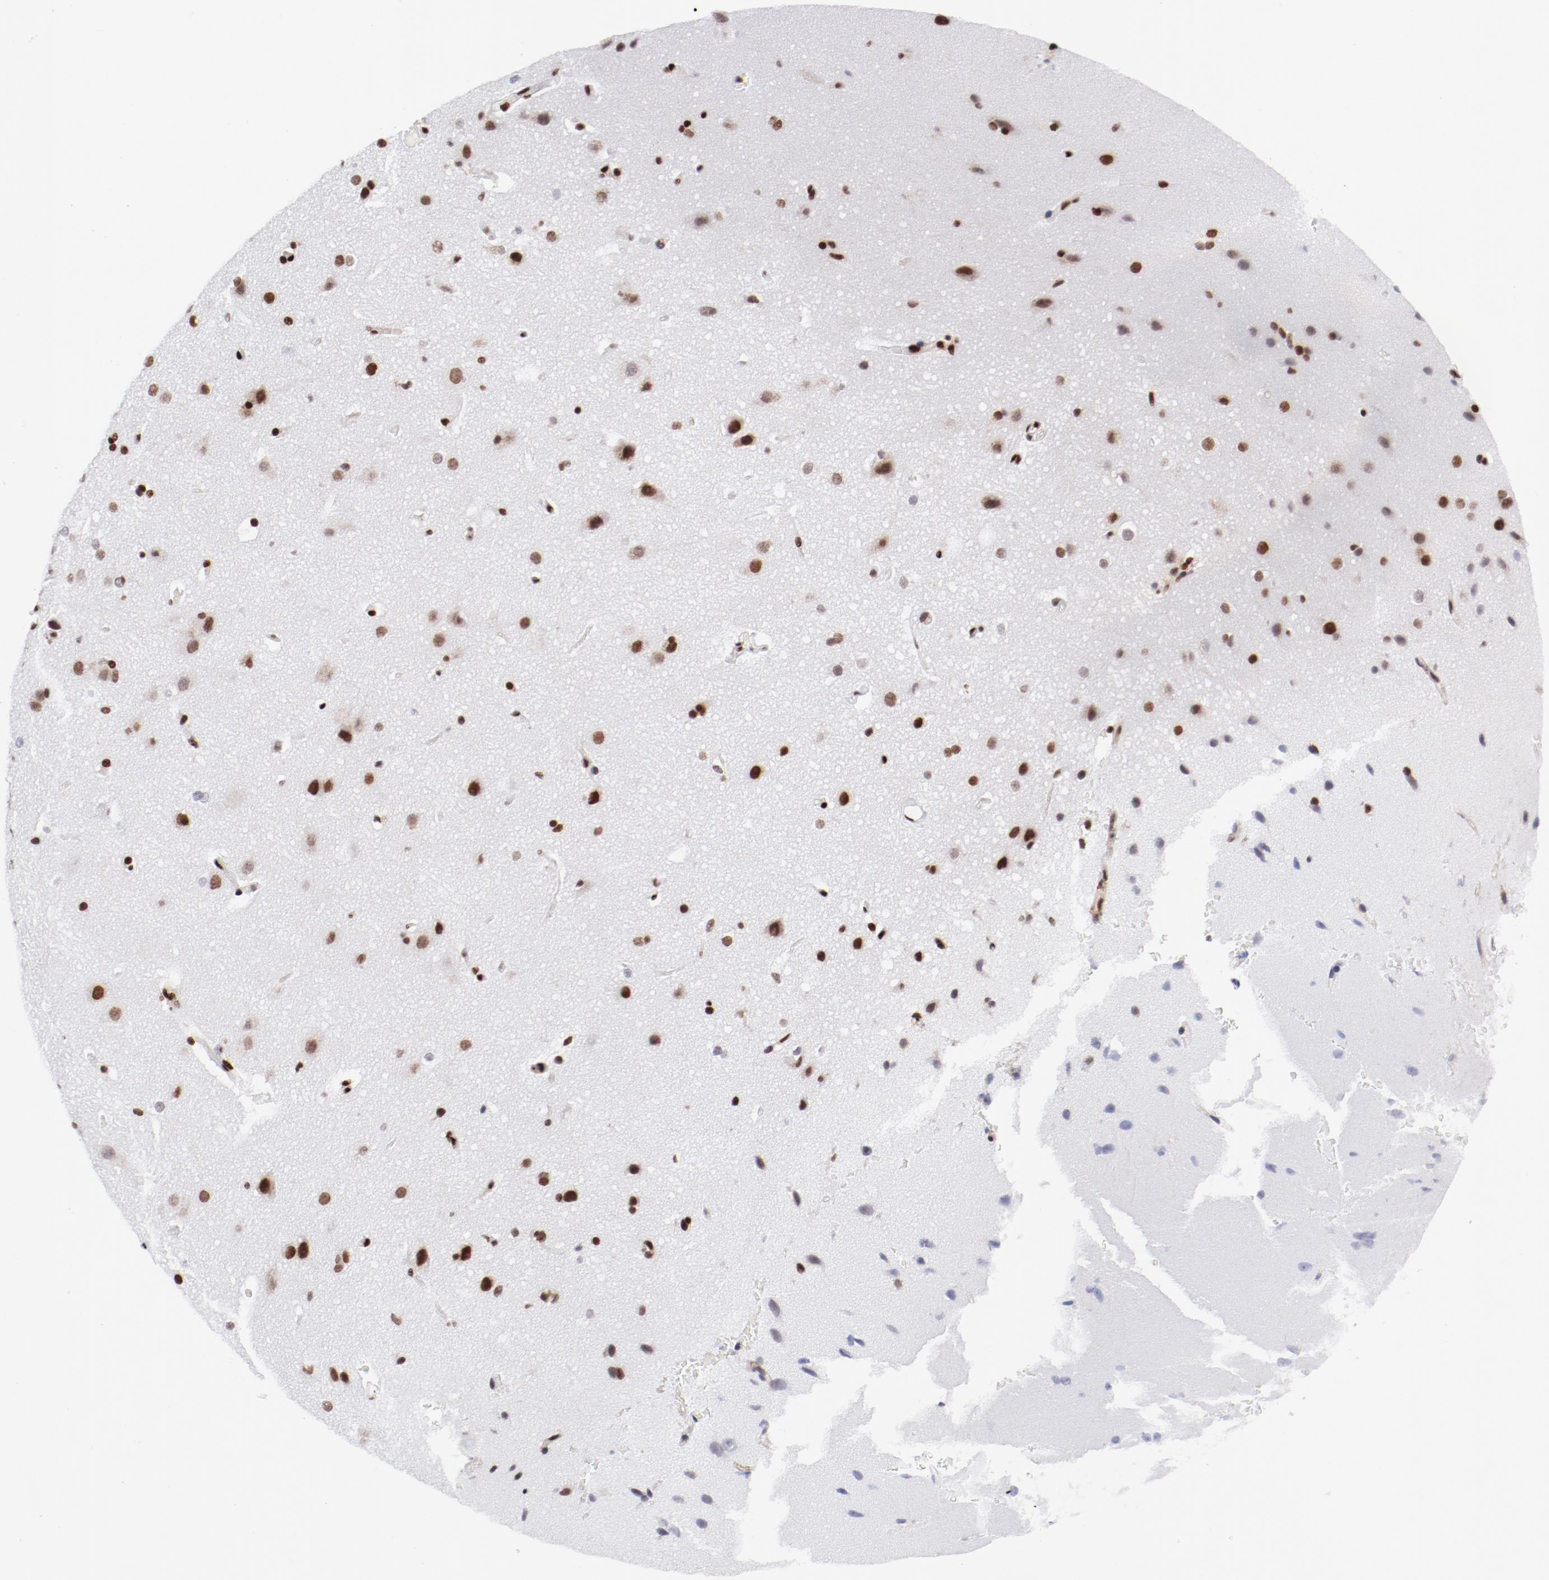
{"staining": {"intensity": "strong", "quantity": ">75%", "location": "nuclear"}, "tissue": "glioma", "cell_type": "Tumor cells", "image_type": "cancer", "snomed": [{"axis": "morphology", "description": "Glioma, malignant, Low grade"}, {"axis": "topography", "description": "Cerebral cortex"}], "caption": "This histopathology image displays IHC staining of human malignant glioma (low-grade), with high strong nuclear positivity in approximately >75% of tumor cells.", "gene": "NFYB", "patient": {"sex": "female", "age": 47}}